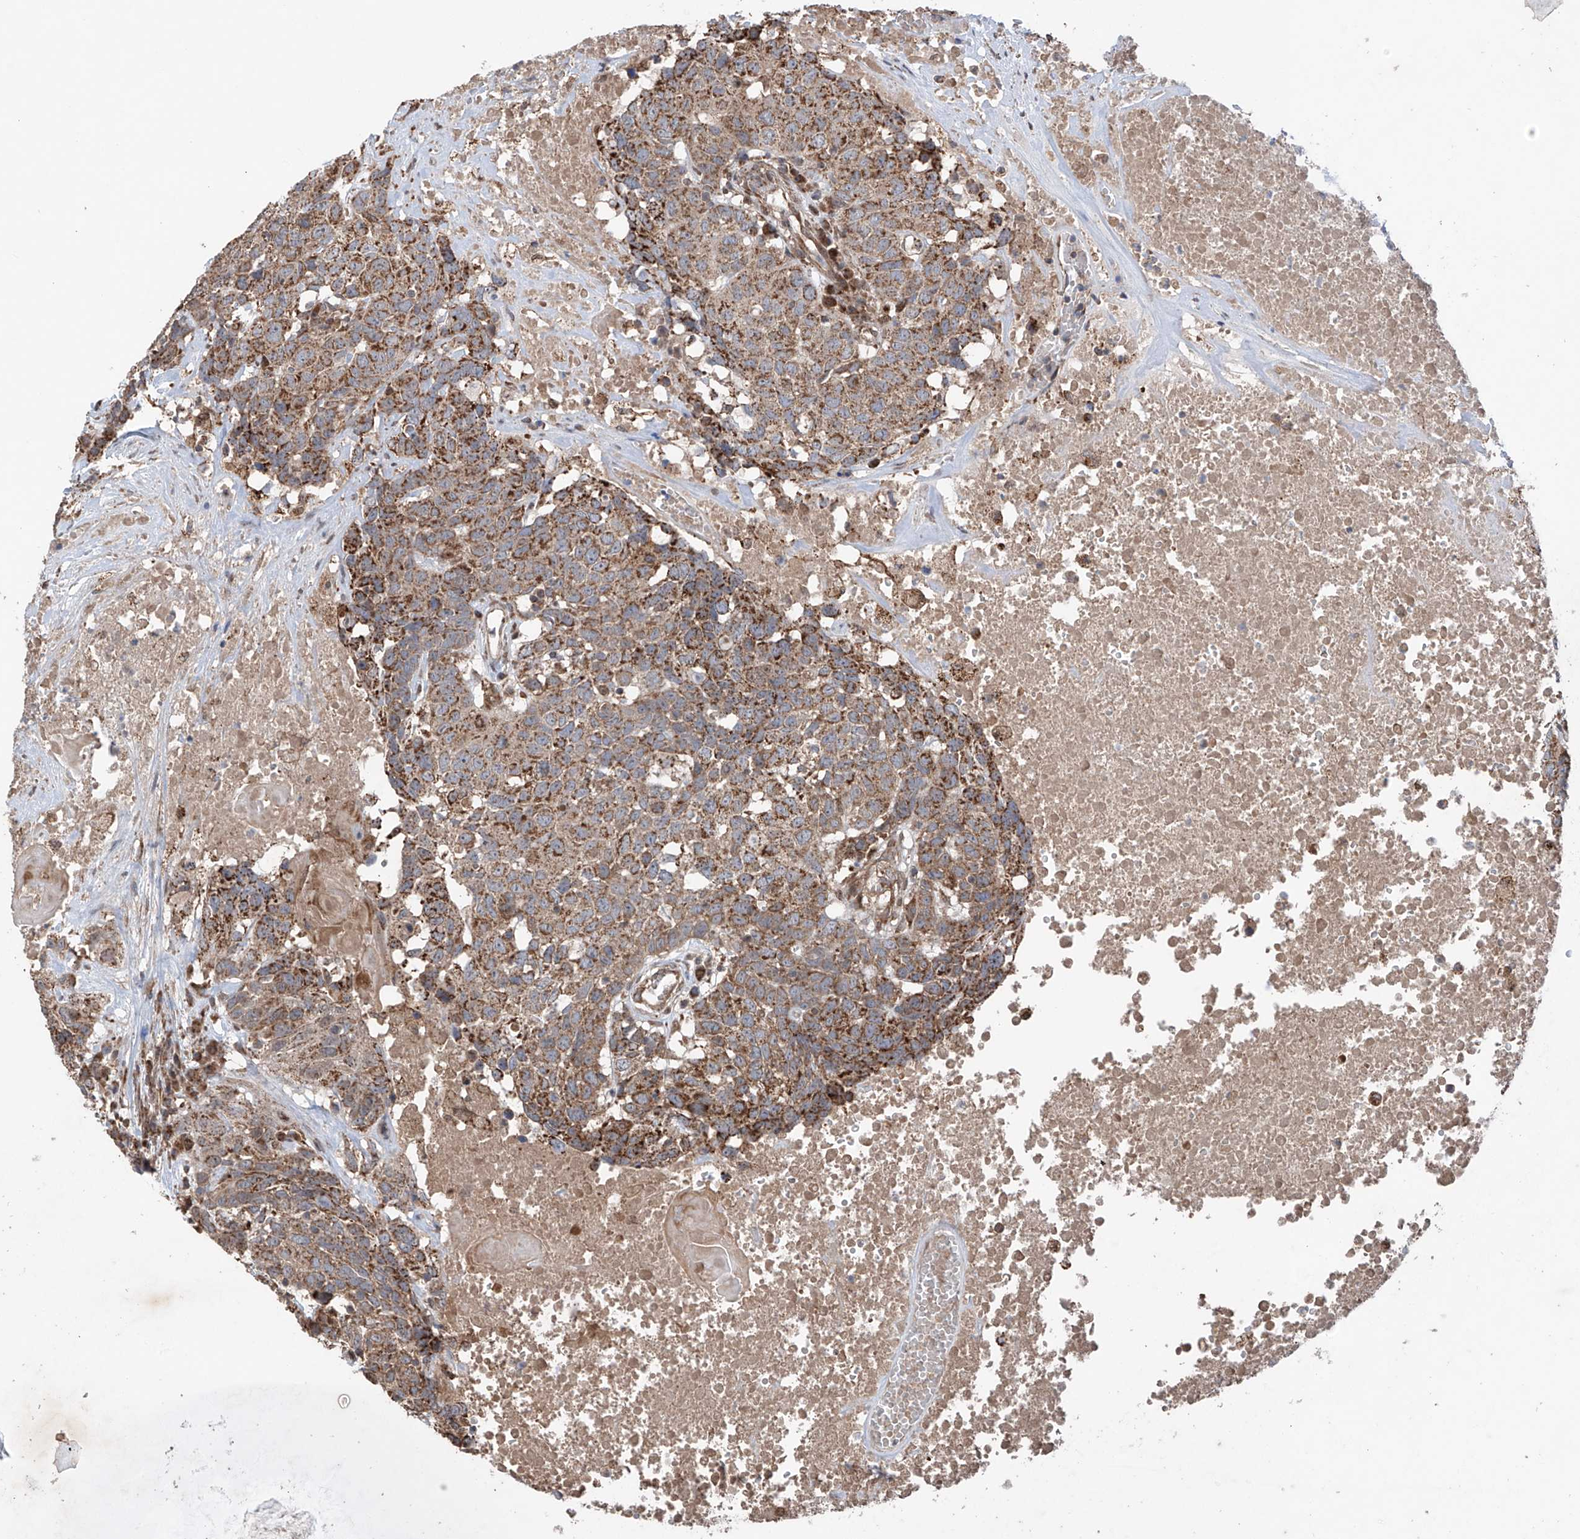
{"staining": {"intensity": "moderate", "quantity": ">75%", "location": "cytoplasmic/membranous"}, "tissue": "head and neck cancer", "cell_type": "Tumor cells", "image_type": "cancer", "snomed": [{"axis": "morphology", "description": "Squamous cell carcinoma, NOS"}, {"axis": "topography", "description": "Head-Neck"}], "caption": "Head and neck squamous cell carcinoma stained for a protein reveals moderate cytoplasmic/membranous positivity in tumor cells.", "gene": "SAMD3", "patient": {"sex": "male", "age": 66}}